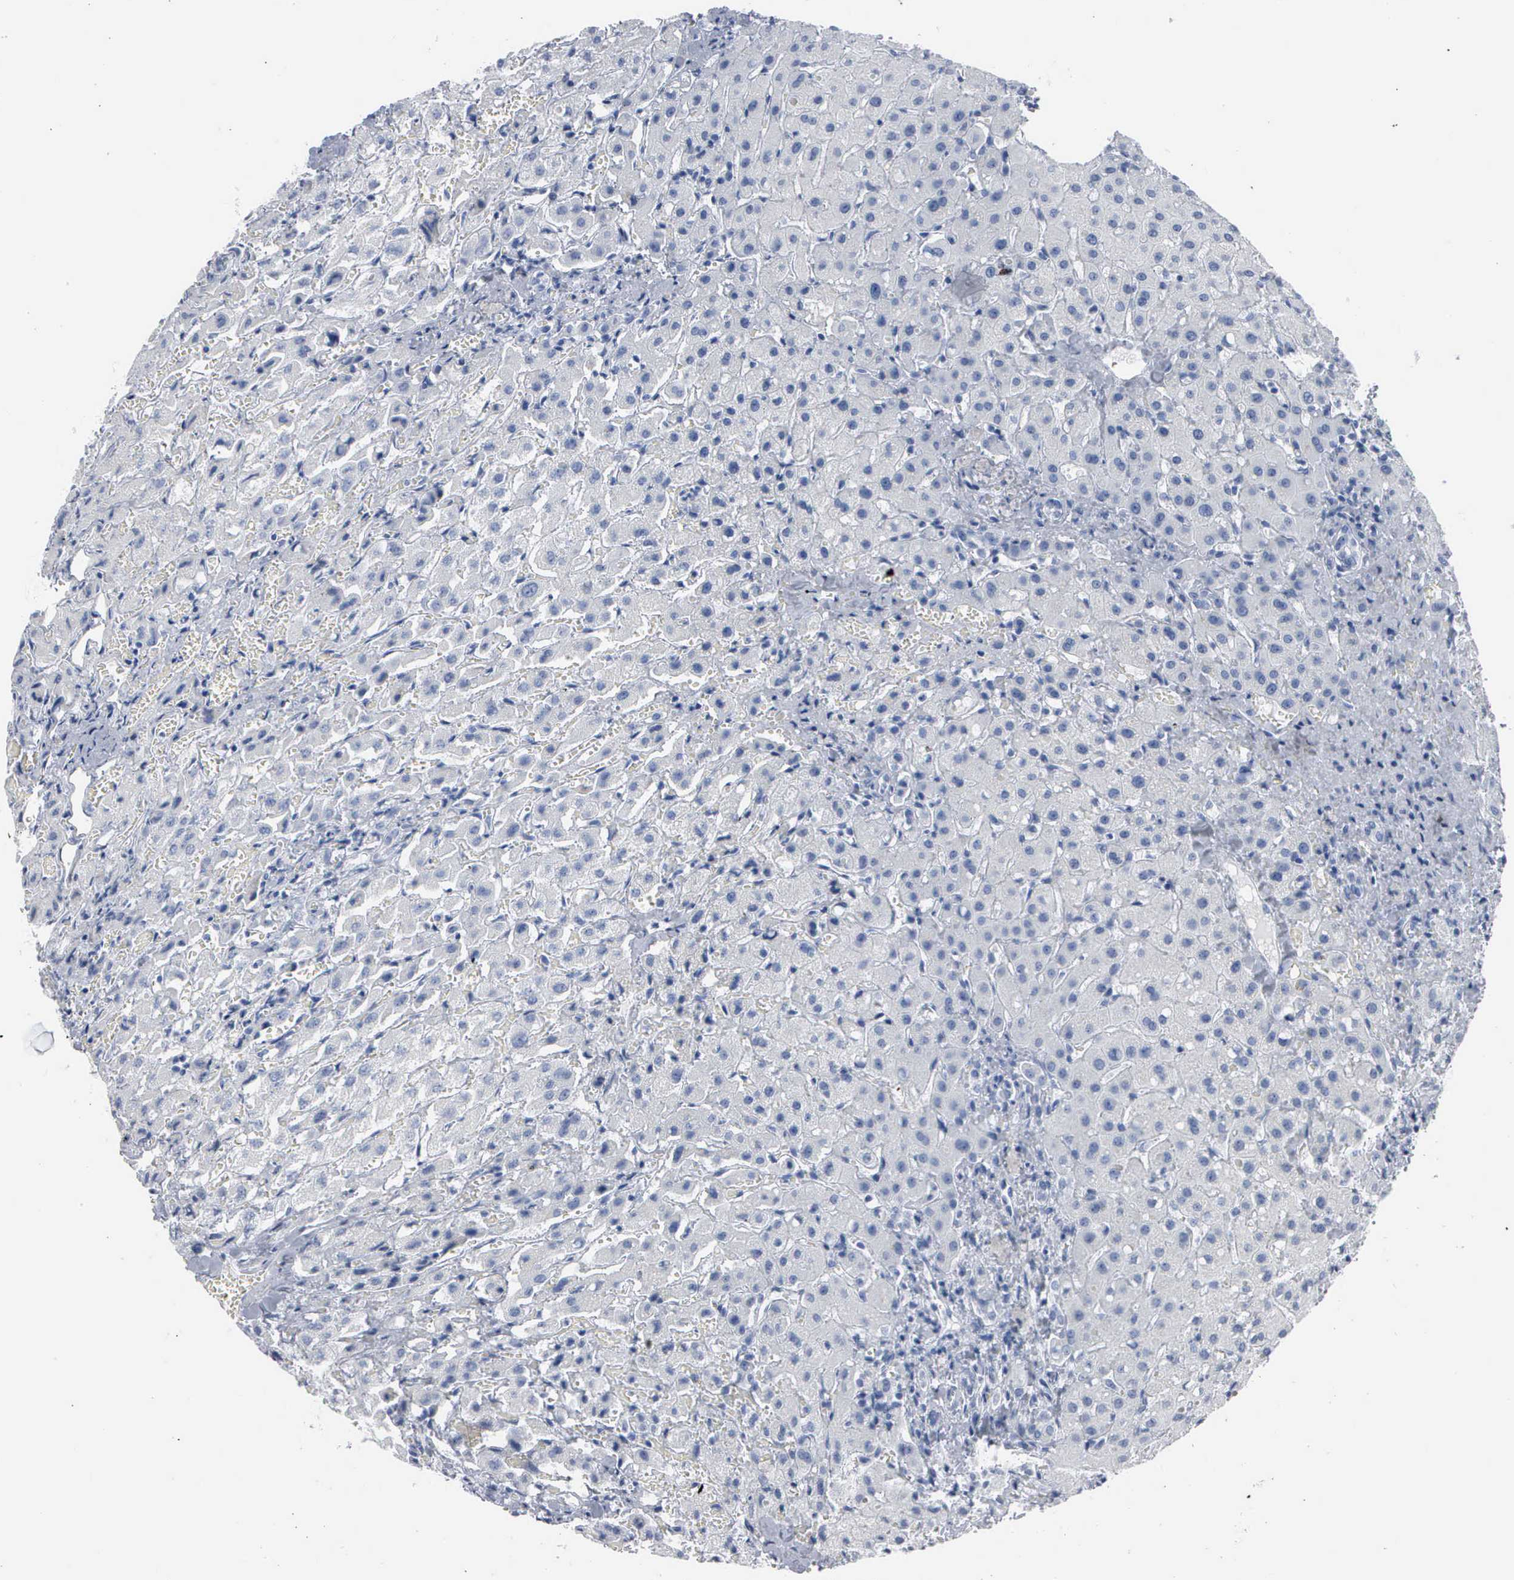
{"staining": {"intensity": "negative", "quantity": "none", "location": "none"}, "tissue": "liver", "cell_type": "Cholangiocytes", "image_type": "normal", "snomed": [{"axis": "morphology", "description": "Normal tissue, NOS"}, {"axis": "topography", "description": "Liver"}], "caption": "The image exhibits no significant positivity in cholangiocytes of liver. (DAB (3,3'-diaminobenzidine) IHC with hematoxylin counter stain).", "gene": "DMD", "patient": {"sex": "female", "age": 27}}